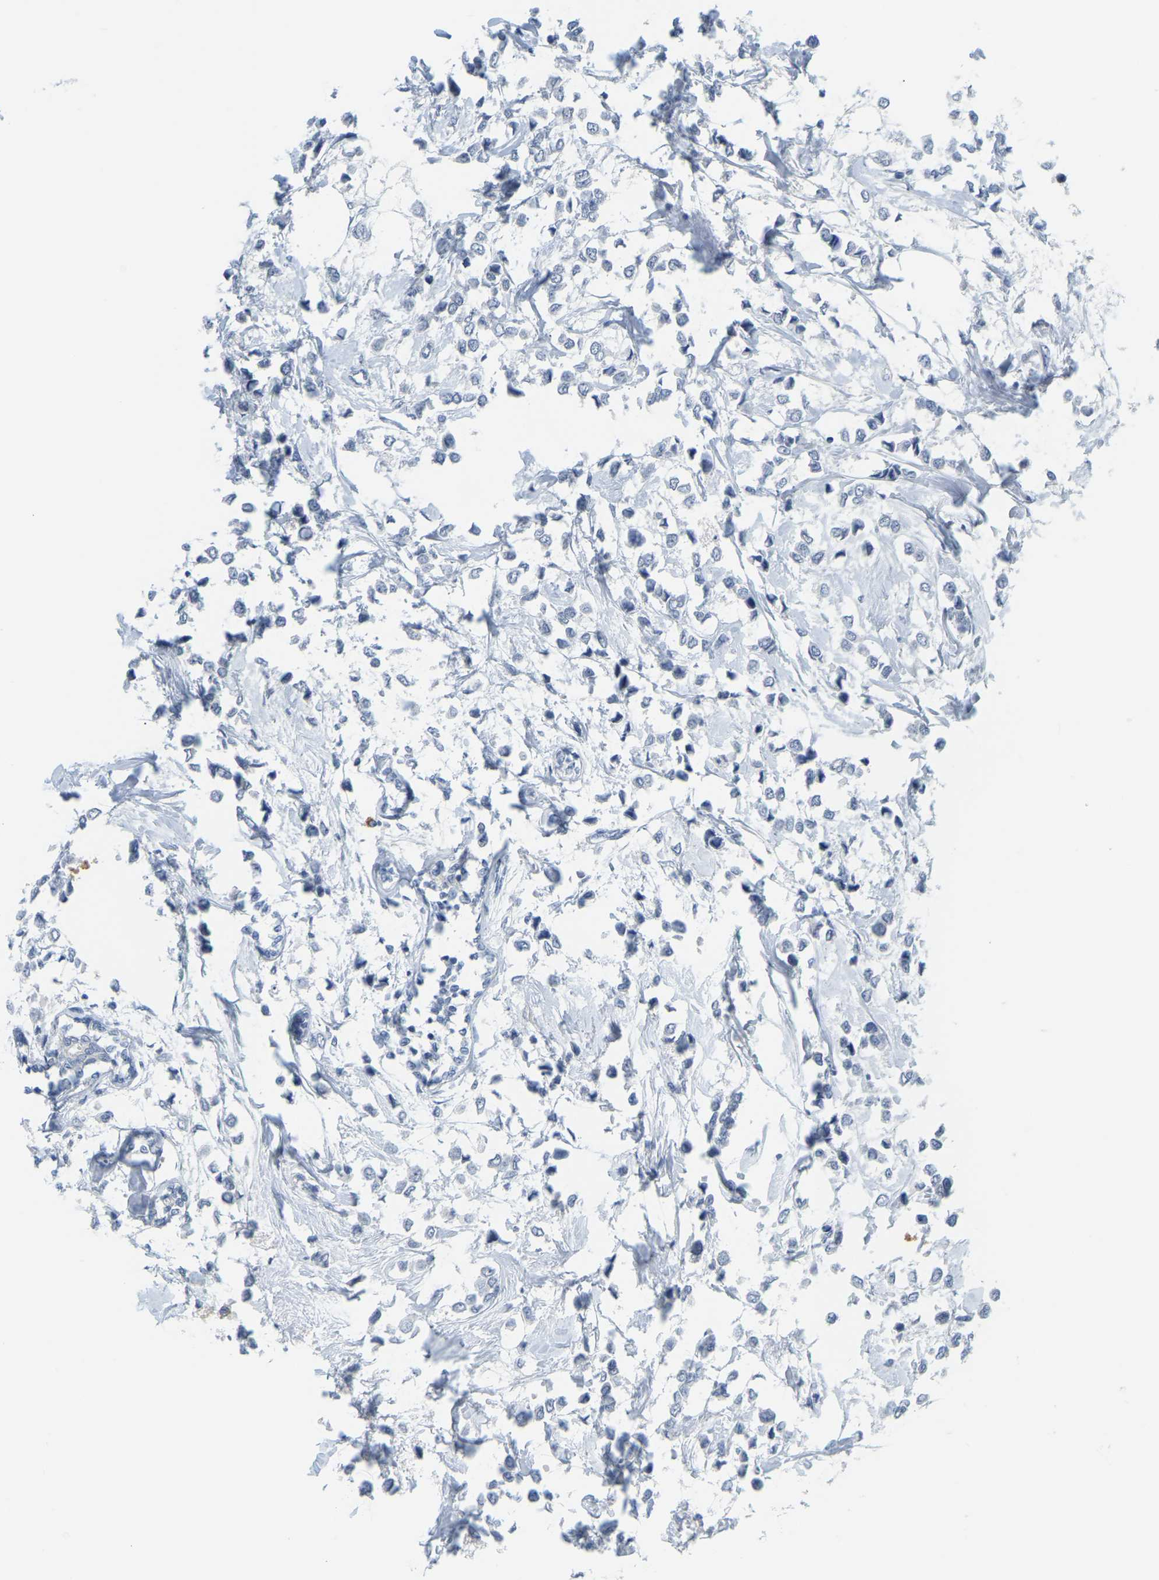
{"staining": {"intensity": "negative", "quantity": "none", "location": "none"}, "tissue": "breast cancer", "cell_type": "Tumor cells", "image_type": "cancer", "snomed": [{"axis": "morphology", "description": "Lobular carcinoma"}, {"axis": "topography", "description": "Breast"}], "caption": "A histopathology image of lobular carcinoma (breast) stained for a protein demonstrates no brown staining in tumor cells.", "gene": "BRF2", "patient": {"sex": "female", "age": 51}}